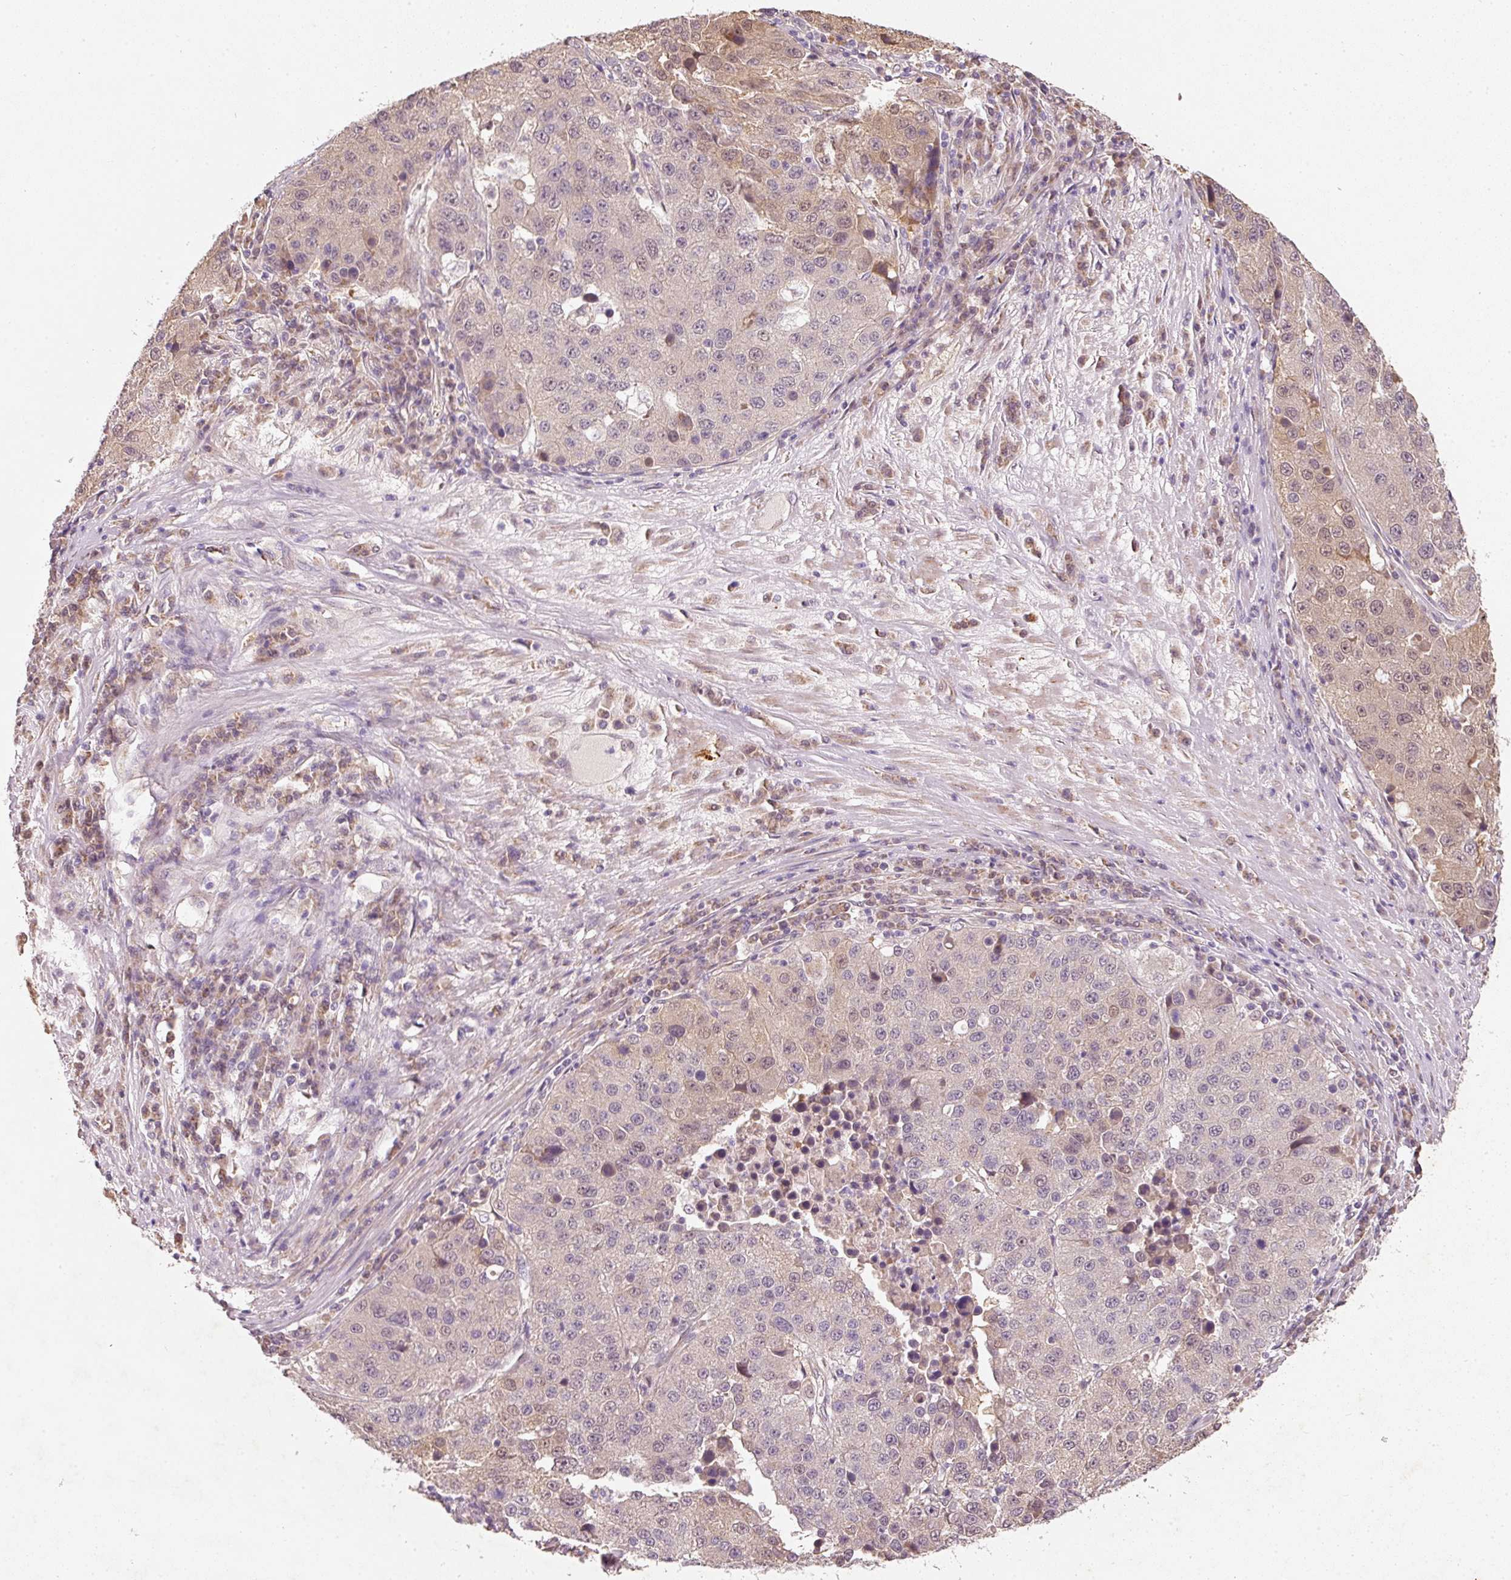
{"staining": {"intensity": "weak", "quantity": "<25%", "location": "cytoplasmic/membranous,nuclear"}, "tissue": "stomach cancer", "cell_type": "Tumor cells", "image_type": "cancer", "snomed": [{"axis": "morphology", "description": "Adenocarcinoma, NOS"}, {"axis": "topography", "description": "Stomach"}], "caption": "A photomicrograph of human adenocarcinoma (stomach) is negative for staining in tumor cells. (Immunohistochemistry, brightfield microscopy, high magnification).", "gene": "RGL2", "patient": {"sex": "male", "age": 71}}